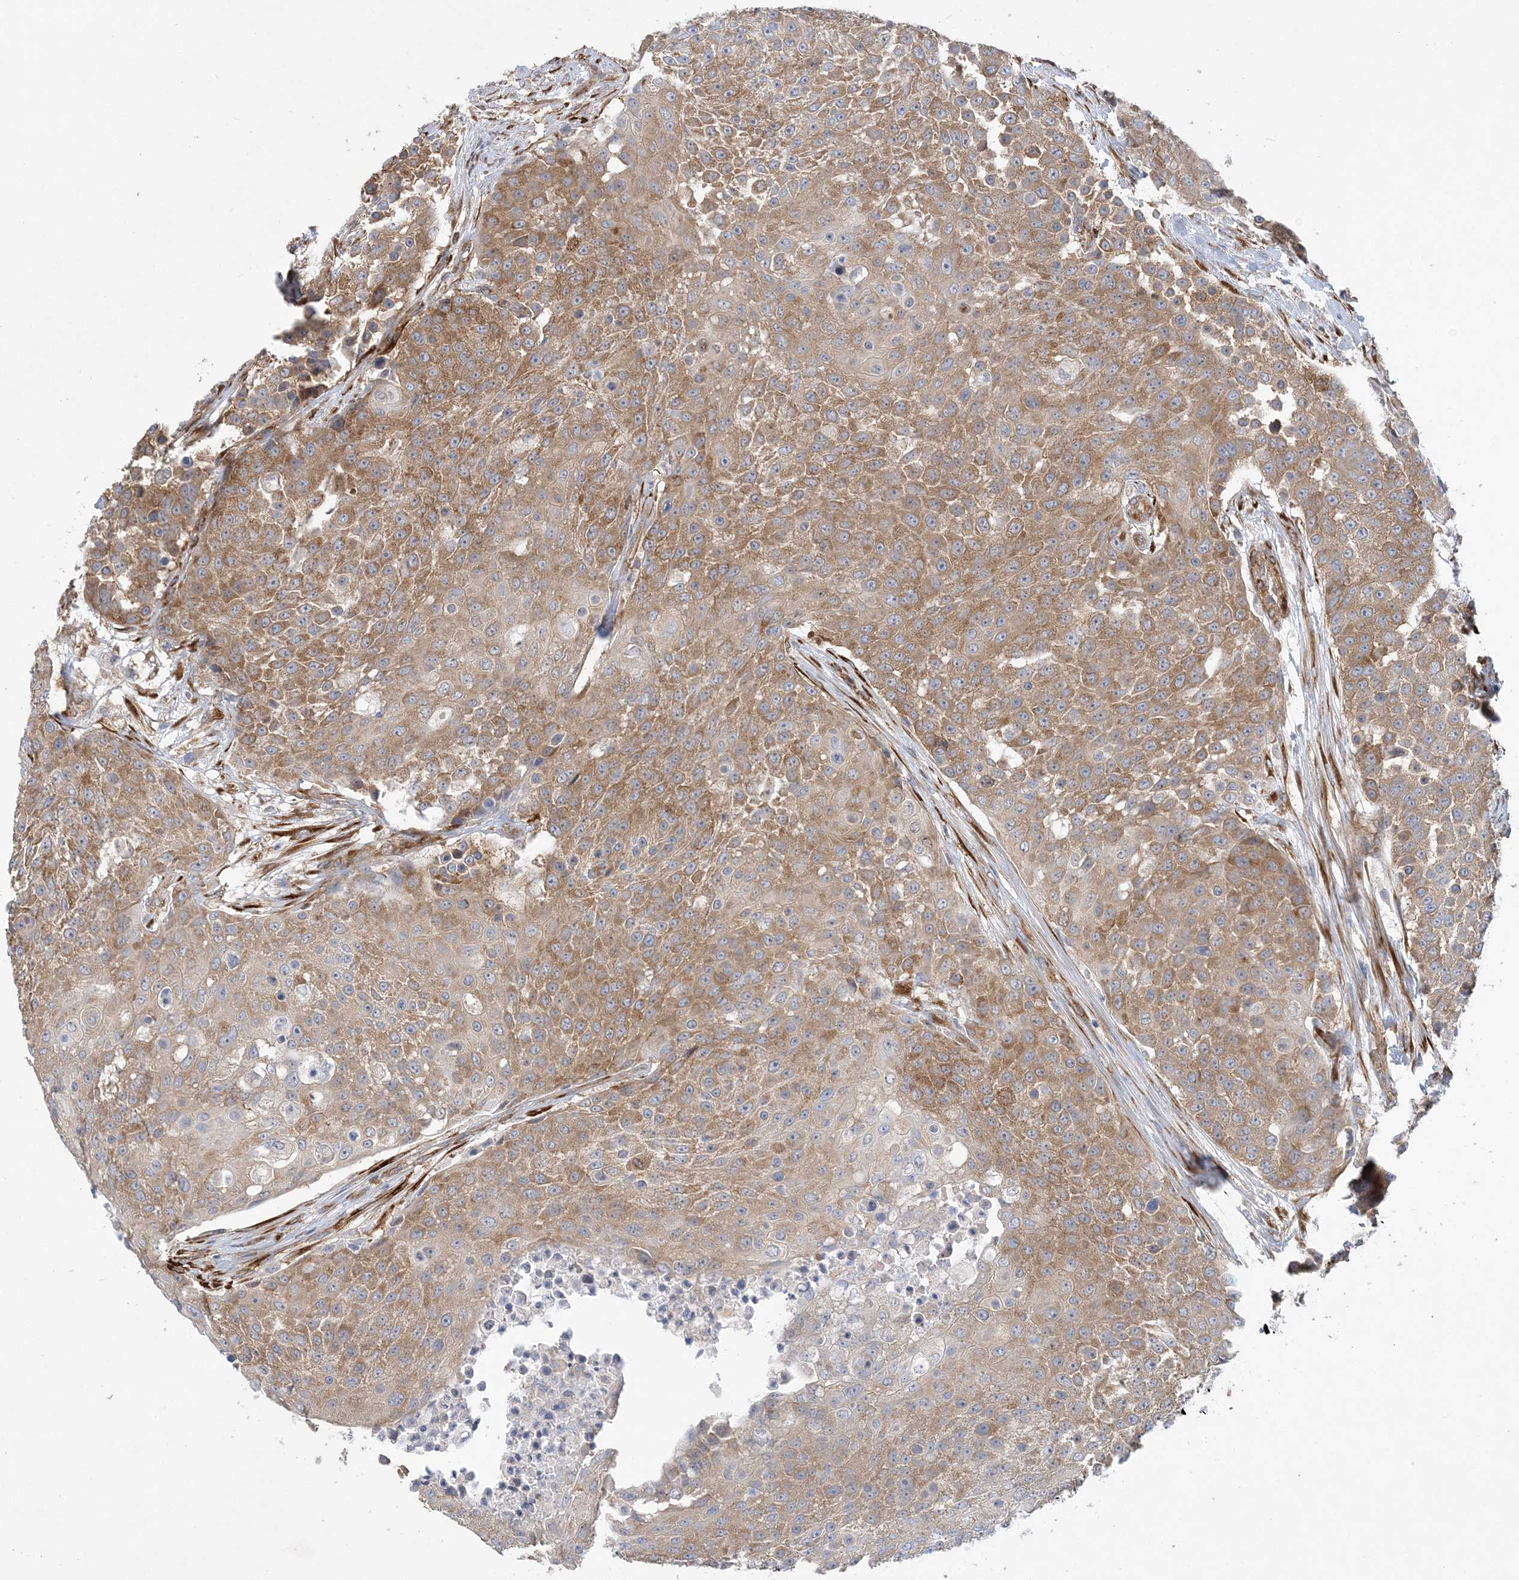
{"staining": {"intensity": "moderate", "quantity": ">75%", "location": "cytoplasmic/membranous"}, "tissue": "urothelial cancer", "cell_type": "Tumor cells", "image_type": "cancer", "snomed": [{"axis": "morphology", "description": "Urothelial carcinoma, High grade"}, {"axis": "topography", "description": "Urinary bladder"}], "caption": "The image demonstrates staining of urothelial carcinoma (high-grade), revealing moderate cytoplasmic/membranous protein expression (brown color) within tumor cells.", "gene": "MAP4K5", "patient": {"sex": "female", "age": 63}}